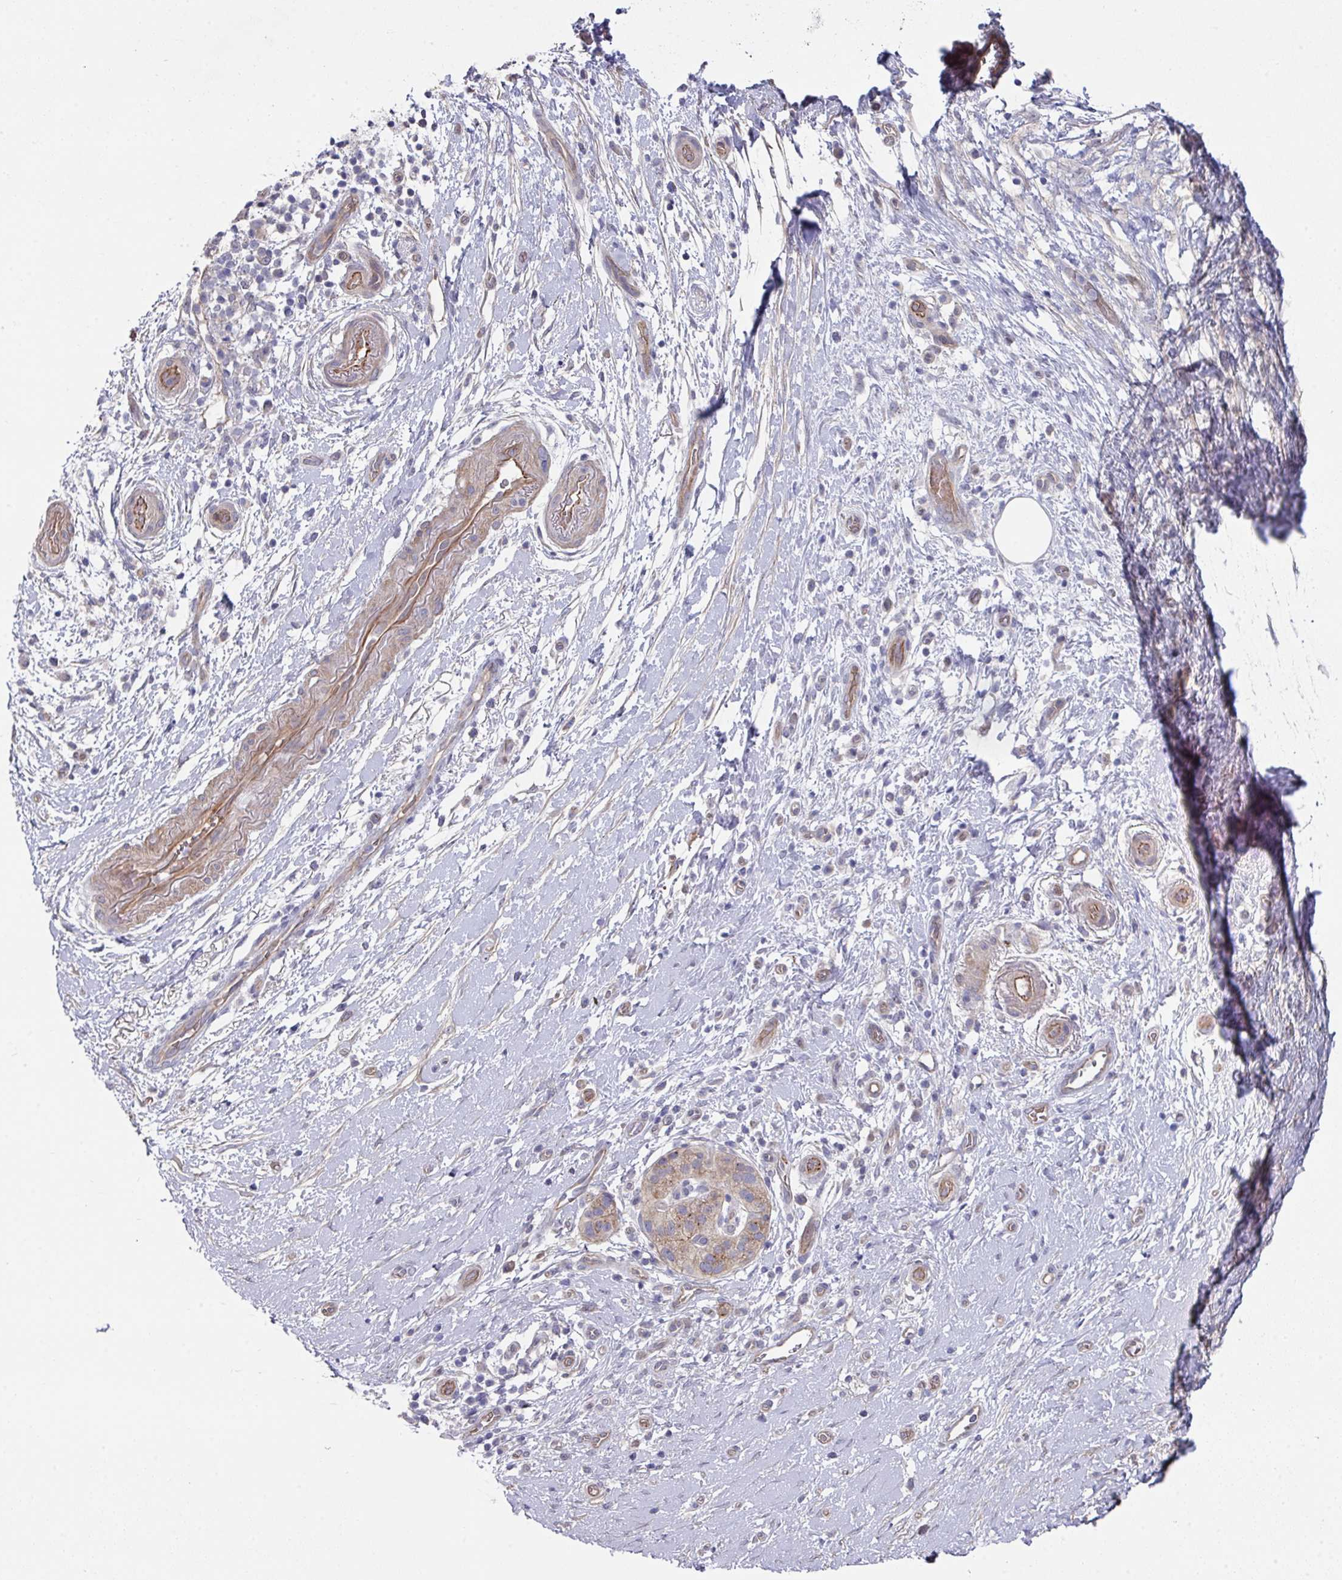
{"staining": {"intensity": "moderate", "quantity": ">75%", "location": "cytoplasmic/membranous"}, "tissue": "pancreatic cancer", "cell_type": "Tumor cells", "image_type": "cancer", "snomed": [{"axis": "morphology", "description": "Adenocarcinoma, NOS"}, {"axis": "topography", "description": "Pancreas"}], "caption": "Pancreatic cancer was stained to show a protein in brown. There is medium levels of moderate cytoplasmic/membranous positivity in approximately >75% of tumor cells. Nuclei are stained in blue.", "gene": "PRR5", "patient": {"sex": "female", "age": 72}}